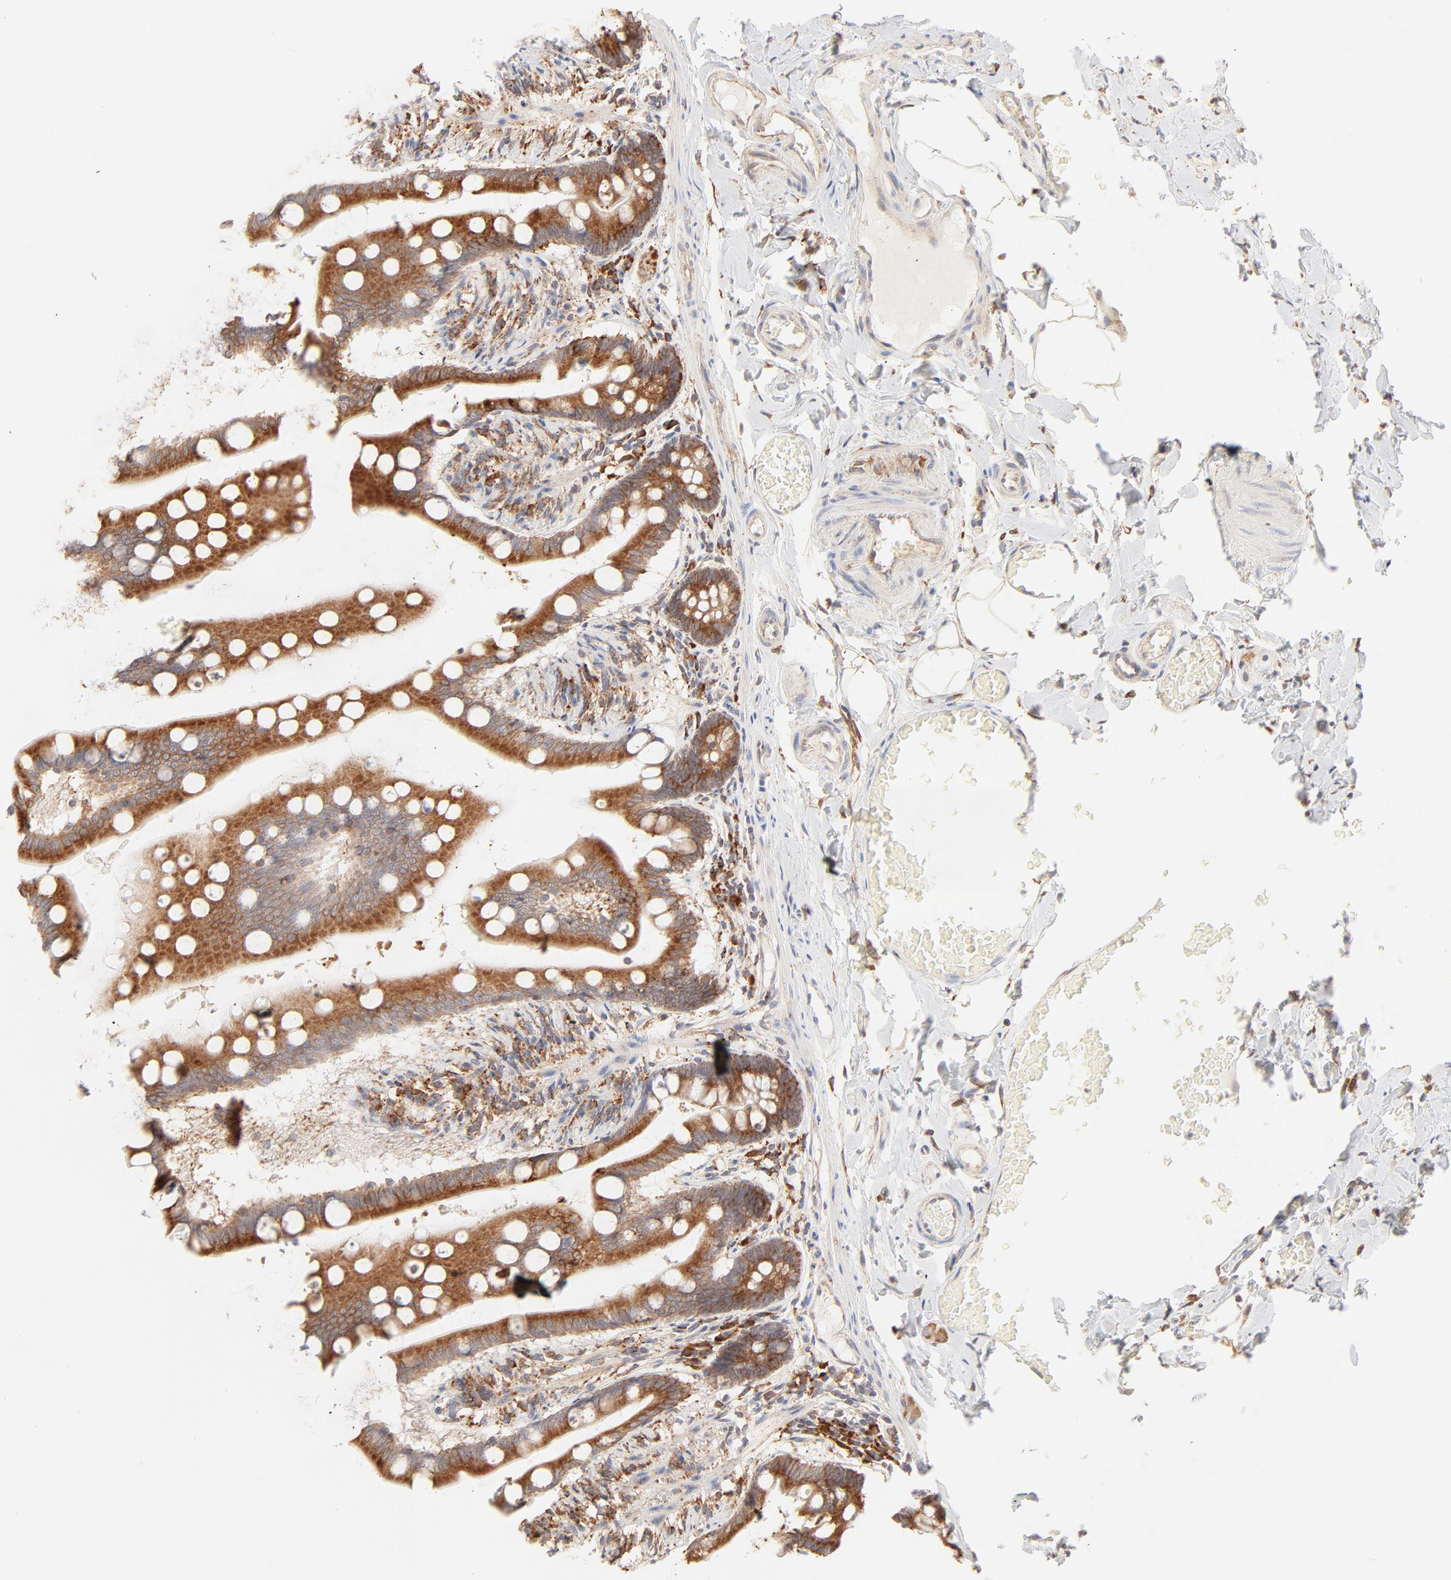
{"staining": {"intensity": "strong", "quantity": ">75%", "location": "cytoplasmic/membranous"}, "tissue": "small intestine", "cell_type": "Glandular cells", "image_type": "normal", "snomed": [{"axis": "morphology", "description": "Normal tissue, NOS"}, {"axis": "topography", "description": "Small intestine"}], "caption": "A brown stain shows strong cytoplasmic/membranous staining of a protein in glandular cells of unremarkable human small intestine. (IHC, brightfield microscopy, high magnification).", "gene": "PARP12", "patient": {"sex": "male", "age": 41}}